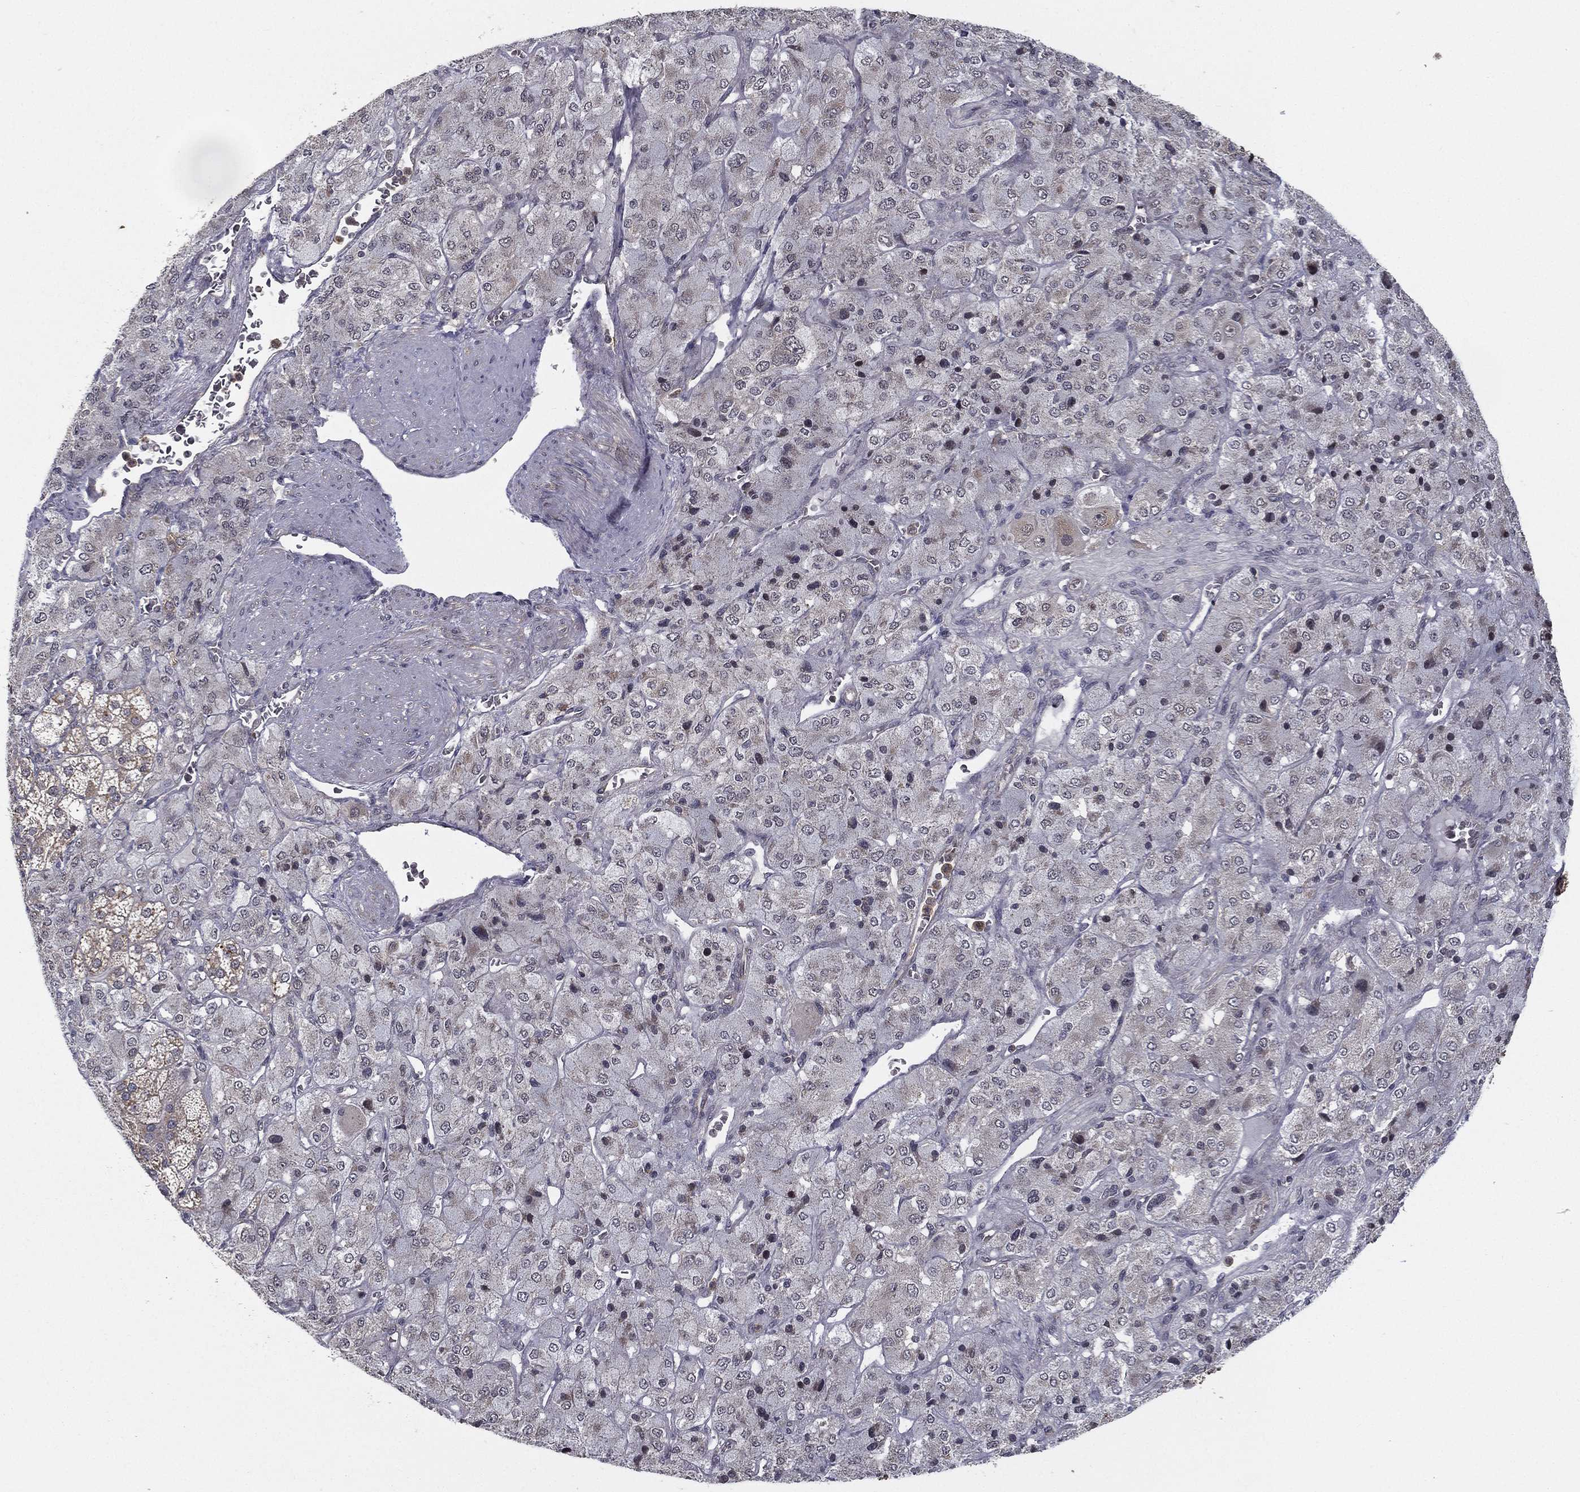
{"staining": {"intensity": "moderate", "quantity": "25%-75%", "location": "cytoplasmic/membranous"}, "tissue": "adrenal gland", "cell_type": "Glandular cells", "image_type": "normal", "snomed": [{"axis": "morphology", "description": "Normal tissue, NOS"}, {"axis": "topography", "description": "Adrenal gland"}], "caption": "Moderate cytoplasmic/membranous staining for a protein is appreciated in approximately 25%-75% of glandular cells of unremarkable adrenal gland using immunohistochemistry.", "gene": "UACA", "patient": {"sex": "female", "age": 60}}